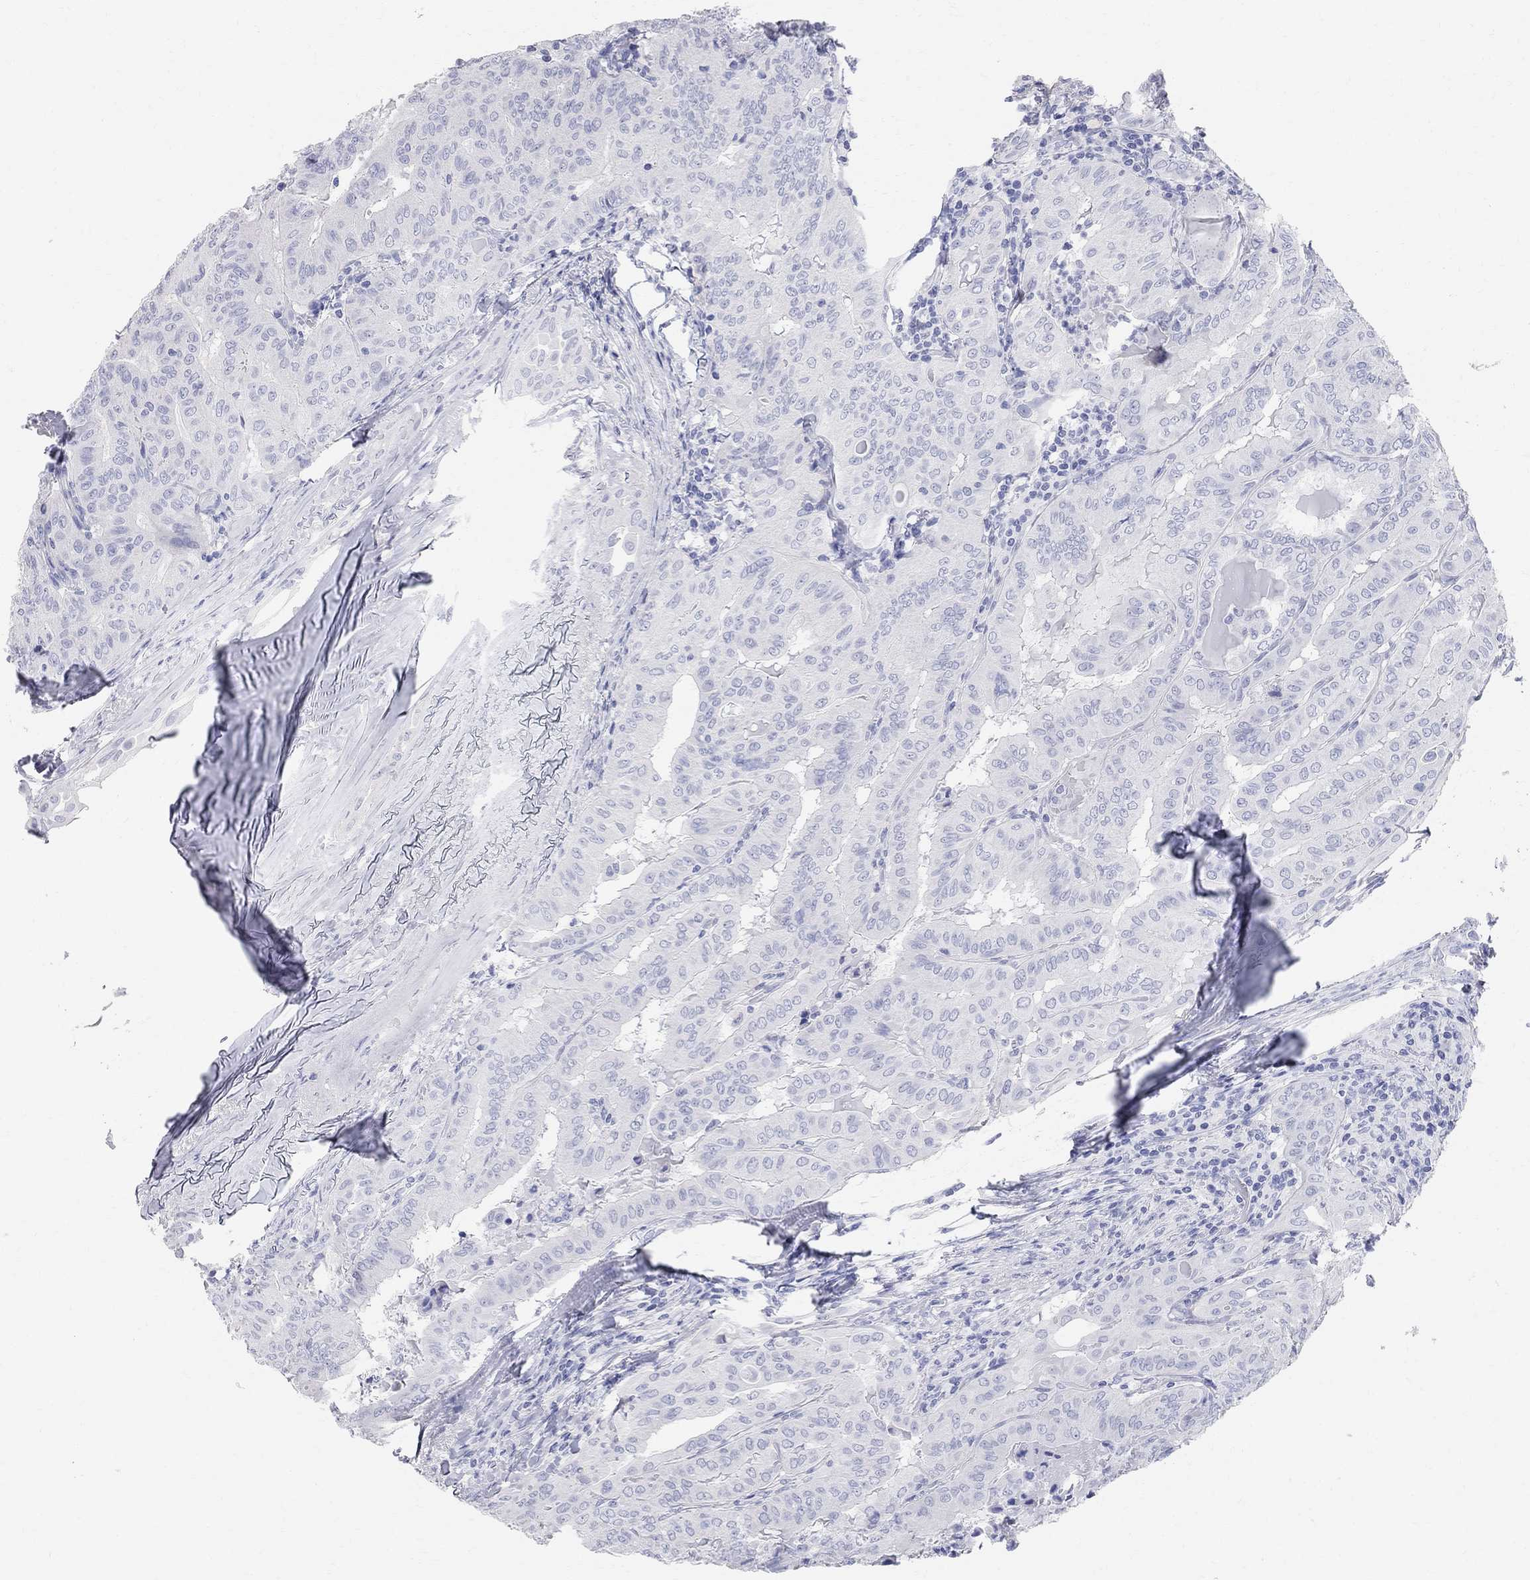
{"staining": {"intensity": "negative", "quantity": "none", "location": "none"}, "tissue": "thyroid cancer", "cell_type": "Tumor cells", "image_type": "cancer", "snomed": [{"axis": "morphology", "description": "Papillary adenocarcinoma, NOS"}, {"axis": "topography", "description": "Thyroid gland"}], "caption": "Thyroid papillary adenocarcinoma was stained to show a protein in brown. There is no significant expression in tumor cells. The staining is performed using DAB brown chromogen with nuclei counter-stained in using hematoxylin.", "gene": "AOX1", "patient": {"sex": "female", "age": 68}}